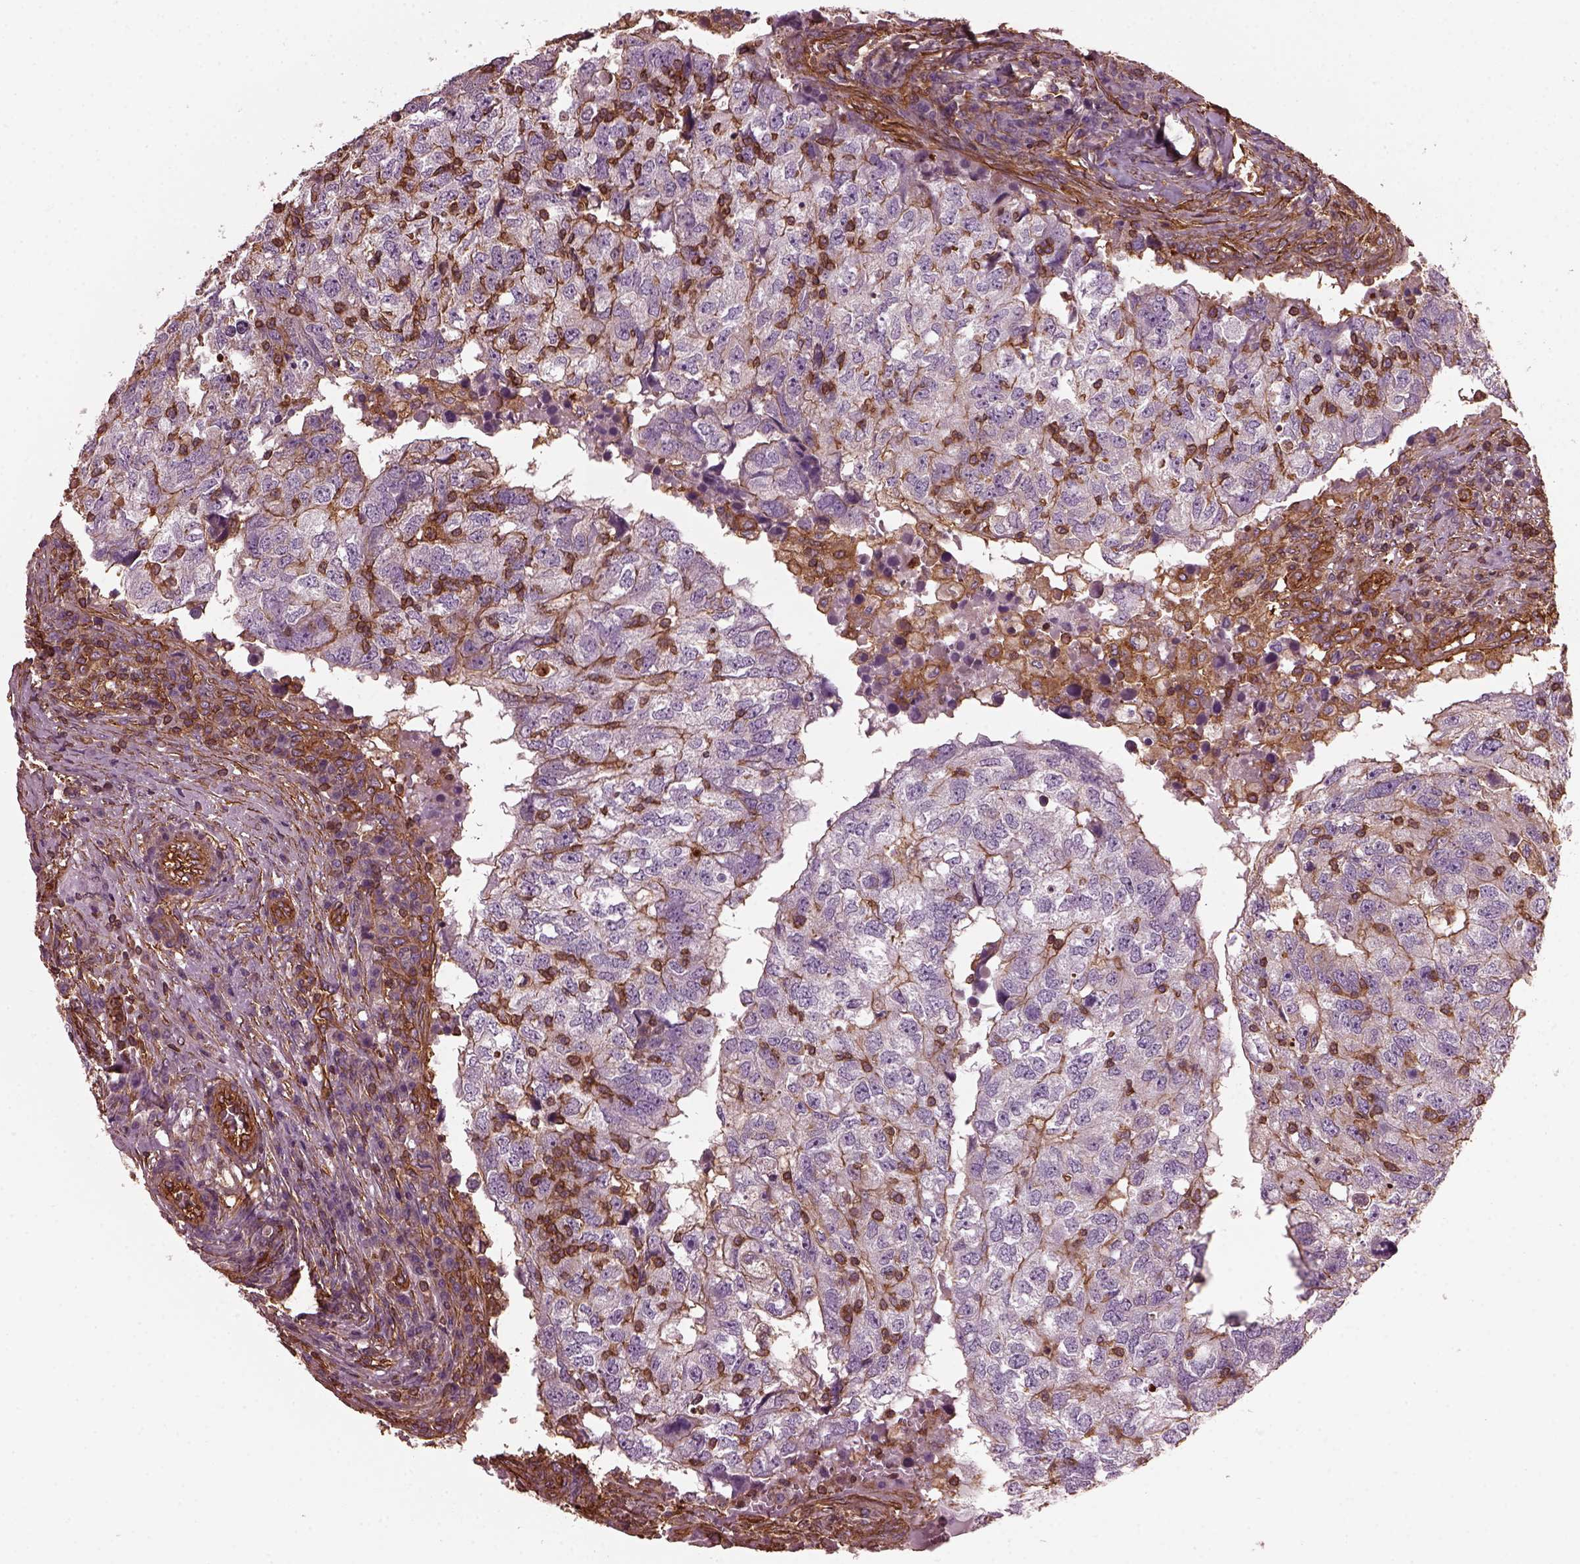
{"staining": {"intensity": "moderate", "quantity": "<25%", "location": "cytoplasmic/membranous"}, "tissue": "breast cancer", "cell_type": "Tumor cells", "image_type": "cancer", "snomed": [{"axis": "morphology", "description": "Duct carcinoma"}, {"axis": "topography", "description": "Breast"}], "caption": "Breast intraductal carcinoma stained with a brown dye reveals moderate cytoplasmic/membranous positive positivity in approximately <25% of tumor cells.", "gene": "MYL6", "patient": {"sex": "female", "age": 30}}